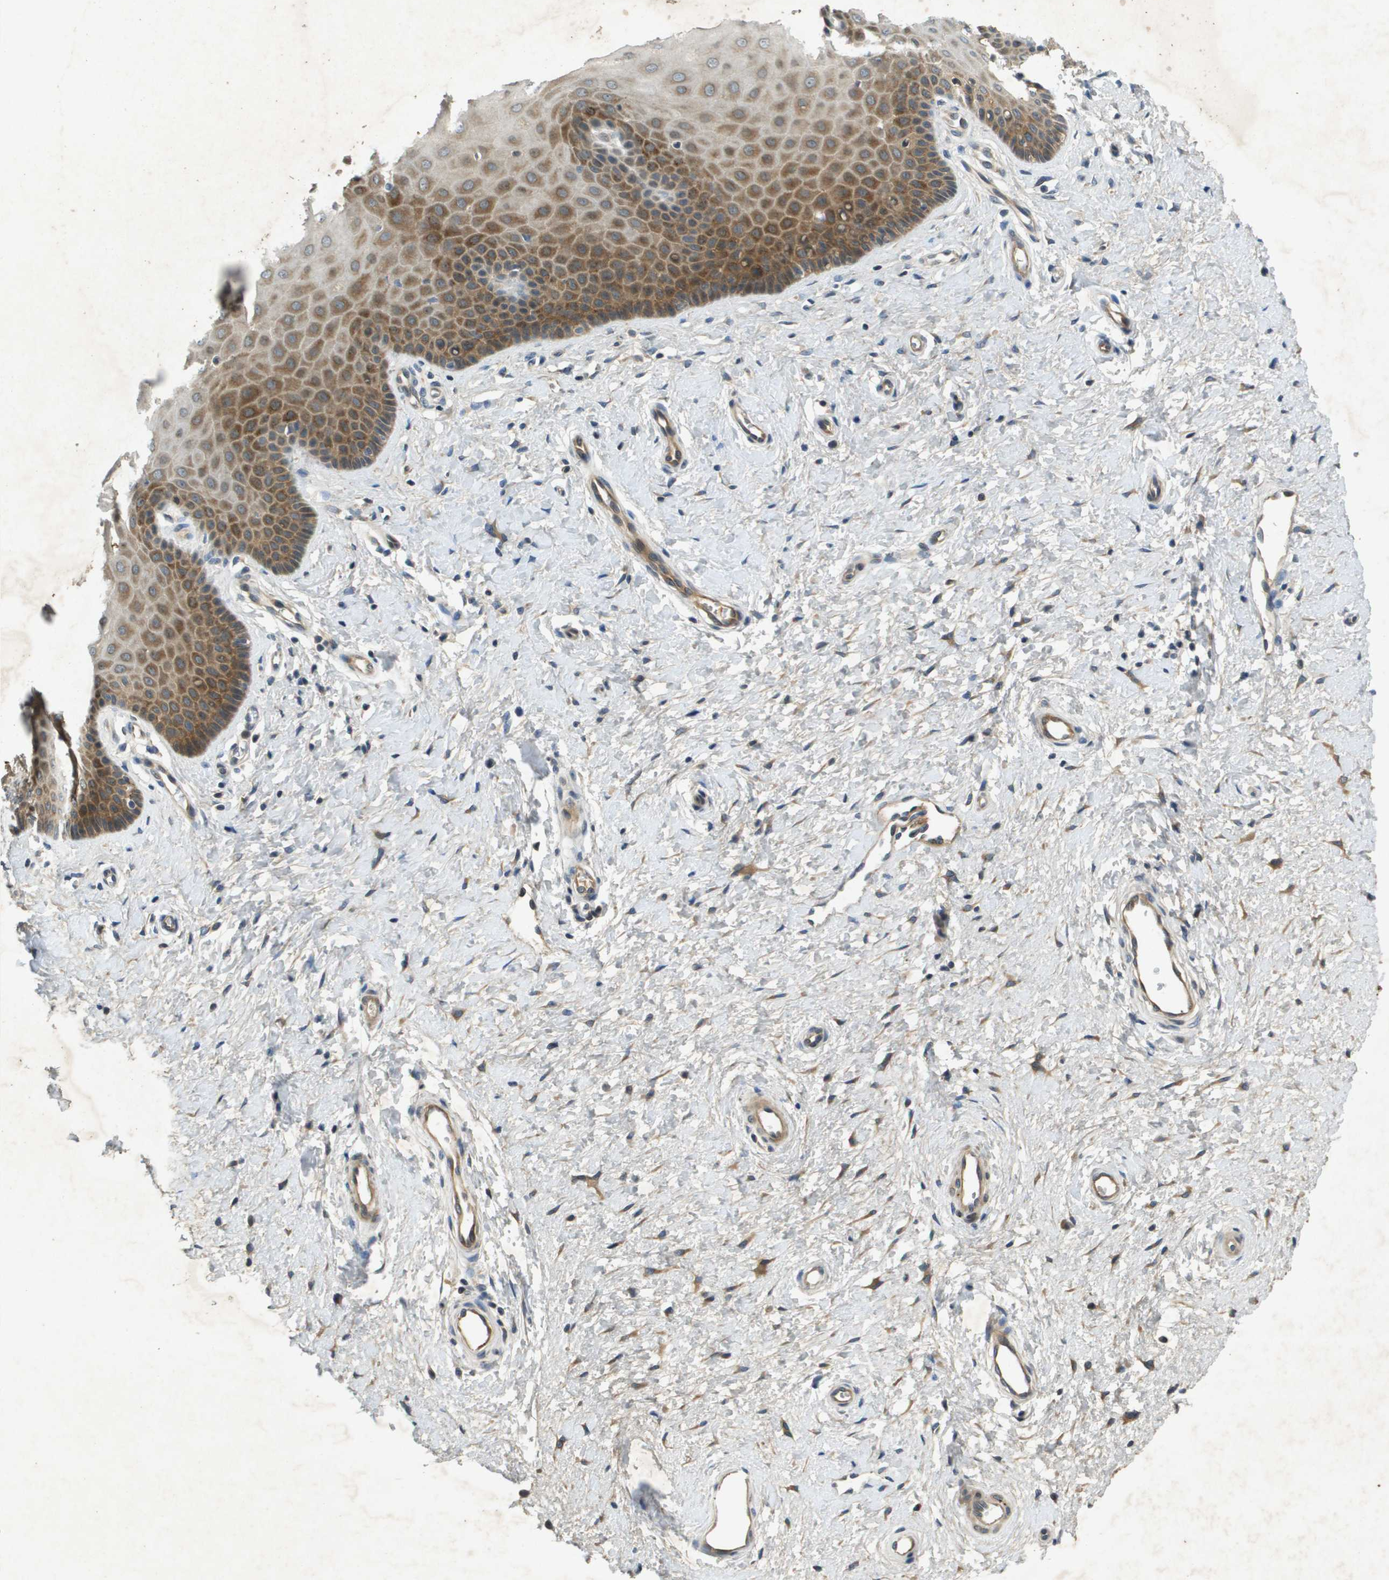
{"staining": {"intensity": "weak", "quantity": "<25%", "location": "cytoplasmic/membranous"}, "tissue": "cervix", "cell_type": "Glandular cells", "image_type": "normal", "snomed": [{"axis": "morphology", "description": "Normal tissue, NOS"}, {"axis": "topography", "description": "Cervix"}], "caption": "Human cervix stained for a protein using immunohistochemistry exhibits no staining in glandular cells.", "gene": "PGAP3", "patient": {"sex": "female", "age": 55}}